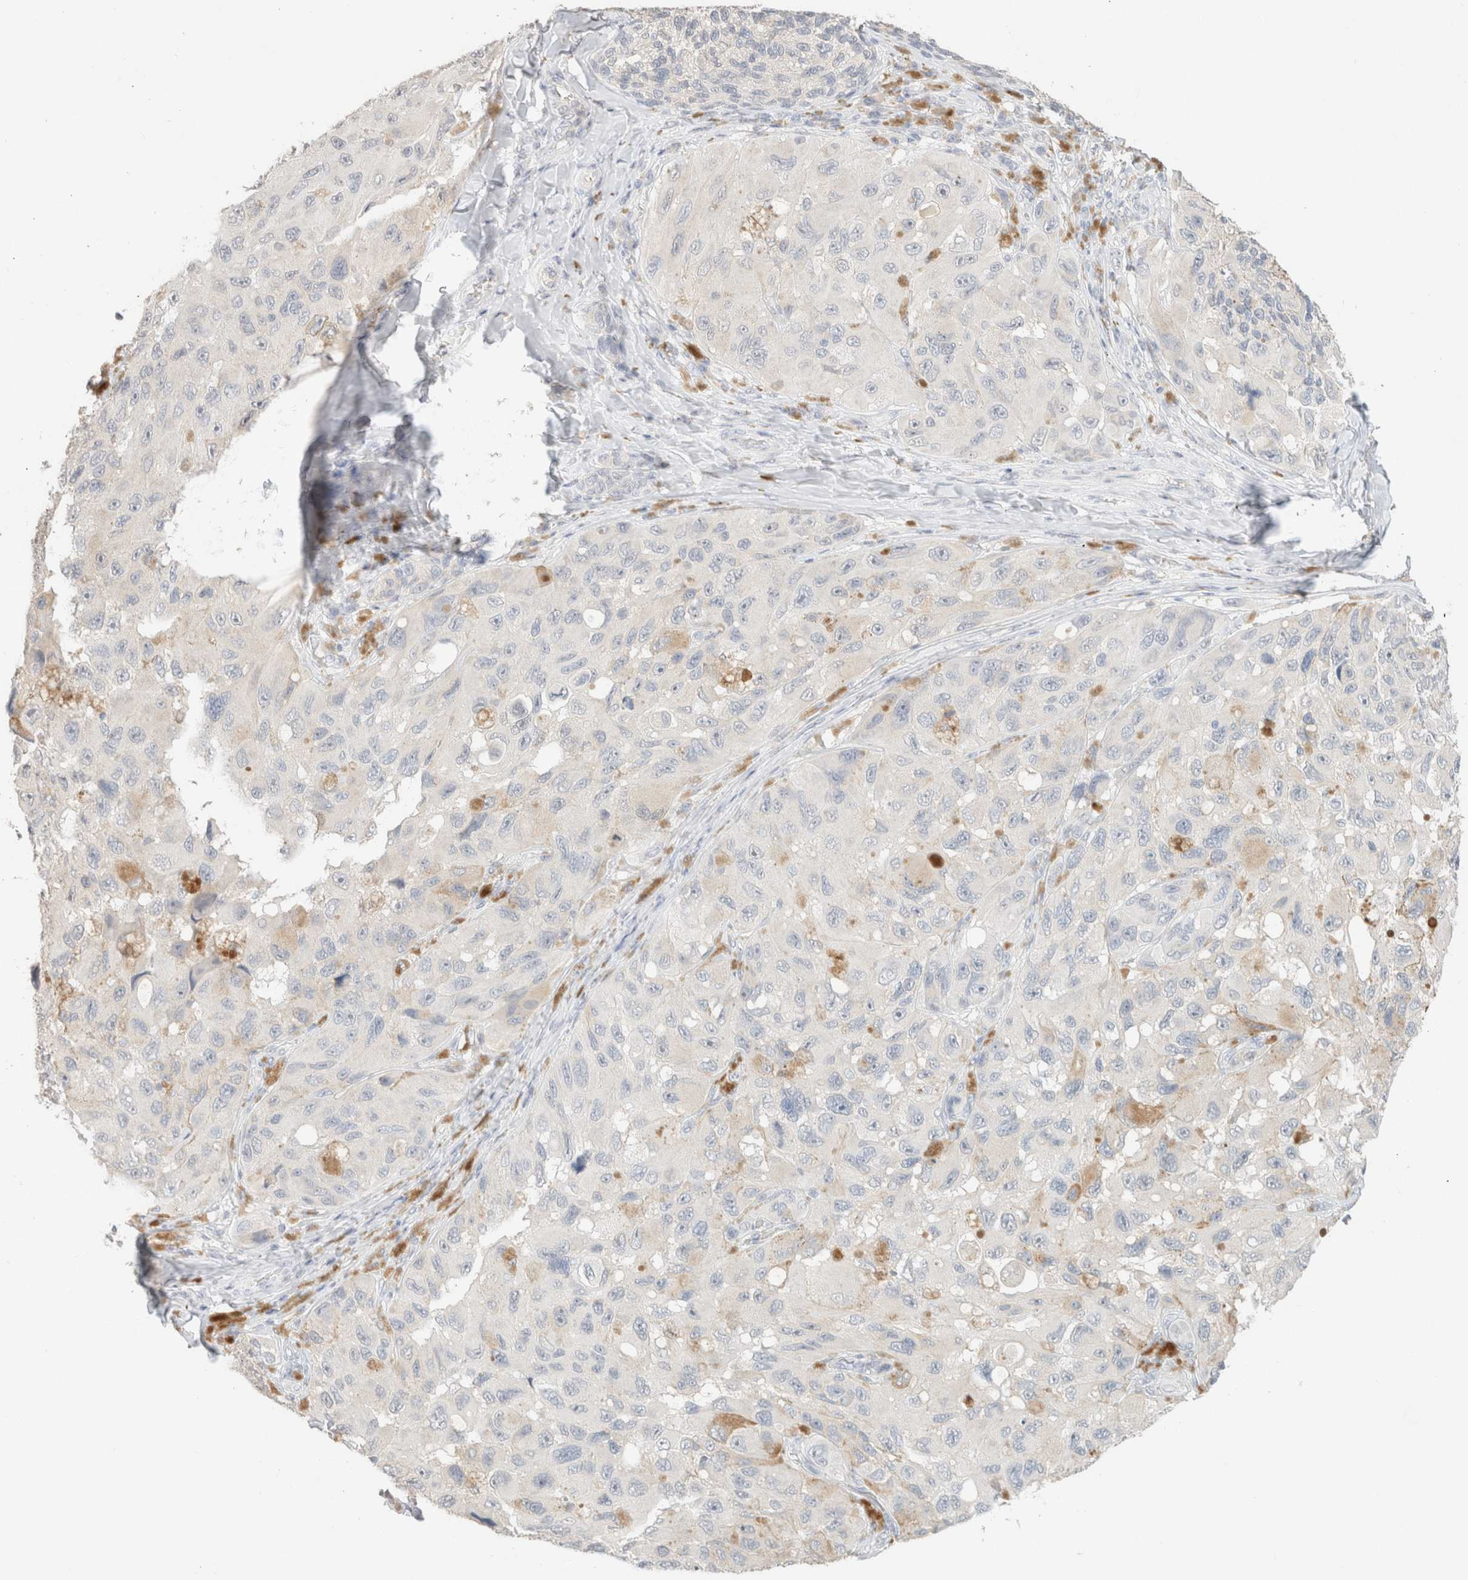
{"staining": {"intensity": "negative", "quantity": "none", "location": "none"}, "tissue": "melanoma", "cell_type": "Tumor cells", "image_type": "cancer", "snomed": [{"axis": "morphology", "description": "Malignant melanoma, NOS"}, {"axis": "topography", "description": "Skin"}], "caption": "The immunohistochemistry (IHC) photomicrograph has no significant expression in tumor cells of melanoma tissue.", "gene": "CPA1", "patient": {"sex": "female", "age": 73}}